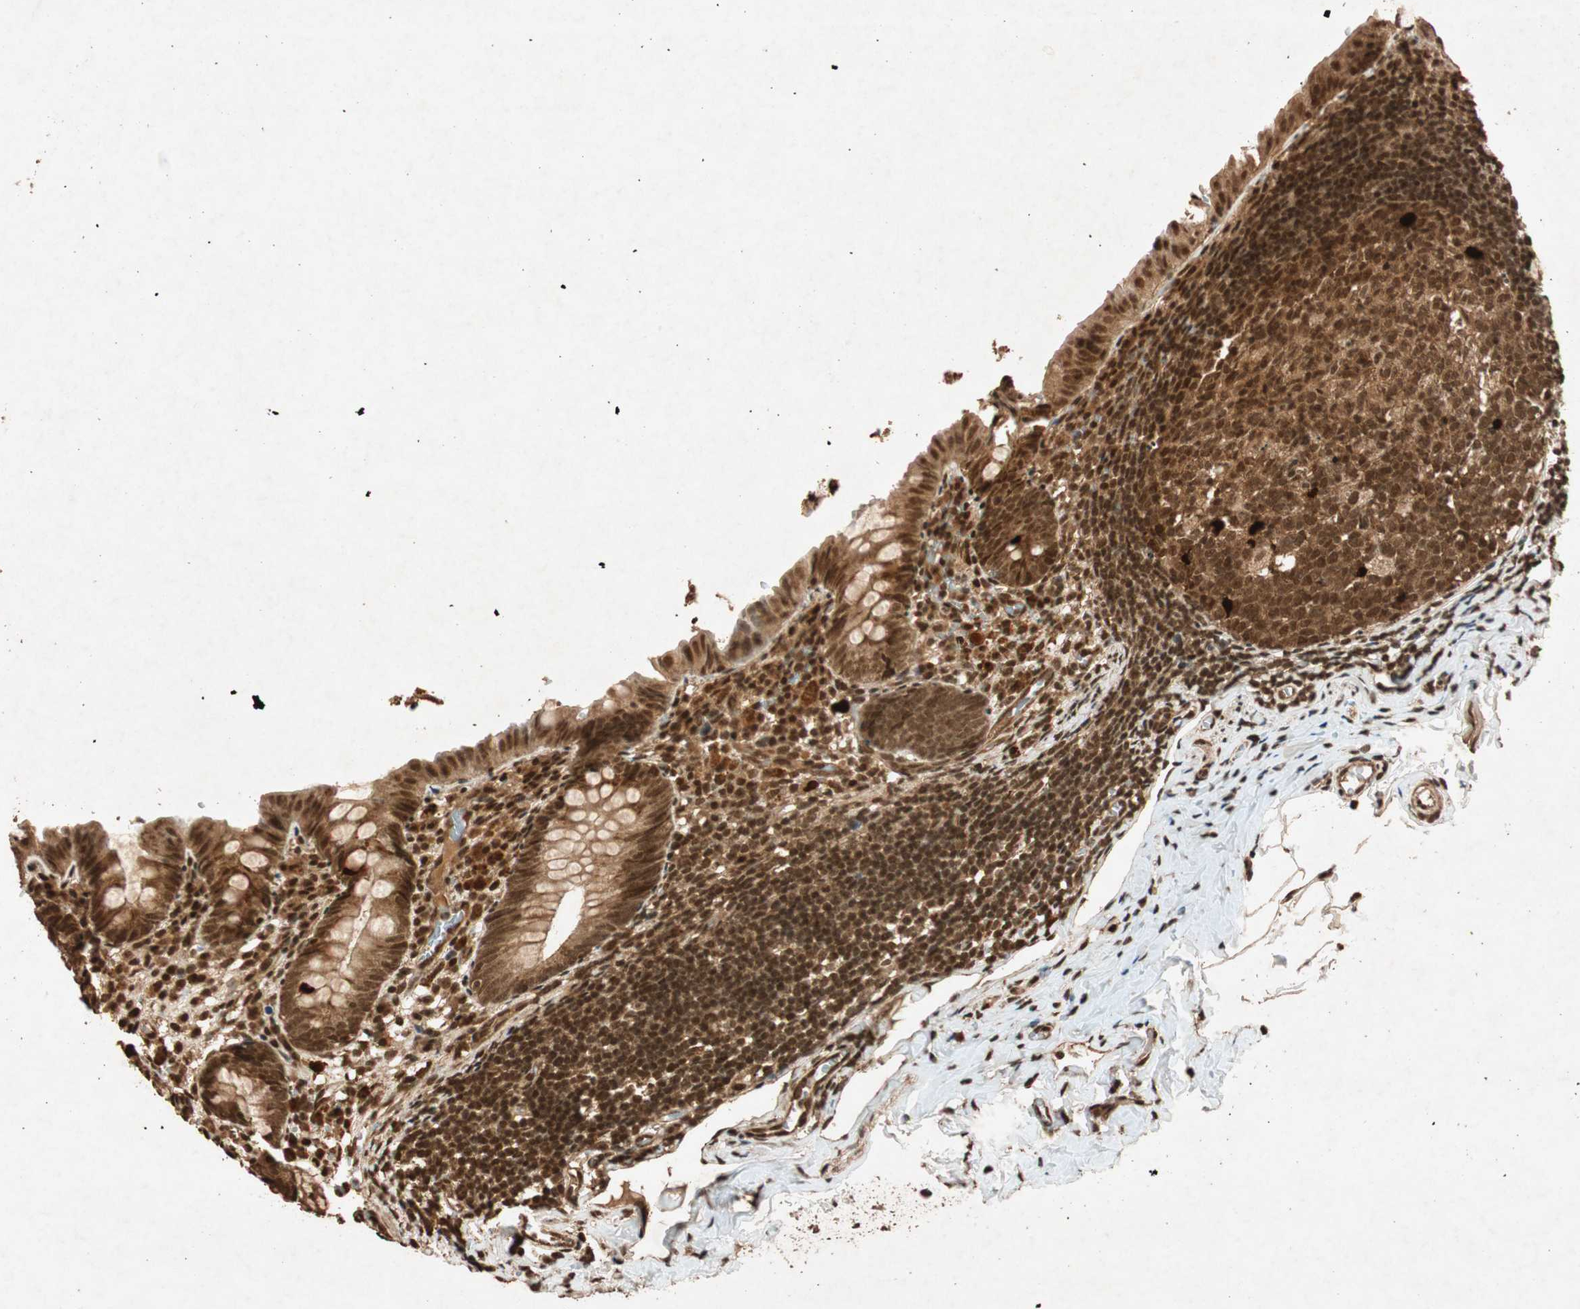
{"staining": {"intensity": "strong", "quantity": ">75%", "location": "cytoplasmic/membranous,nuclear"}, "tissue": "appendix", "cell_type": "Glandular cells", "image_type": "normal", "snomed": [{"axis": "morphology", "description": "Normal tissue, NOS"}, {"axis": "topography", "description": "Appendix"}], "caption": "The micrograph reveals immunohistochemical staining of unremarkable appendix. There is strong cytoplasmic/membranous,nuclear expression is present in about >75% of glandular cells.", "gene": "ALKBH5", "patient": {"sex": "female", "age": 10}}